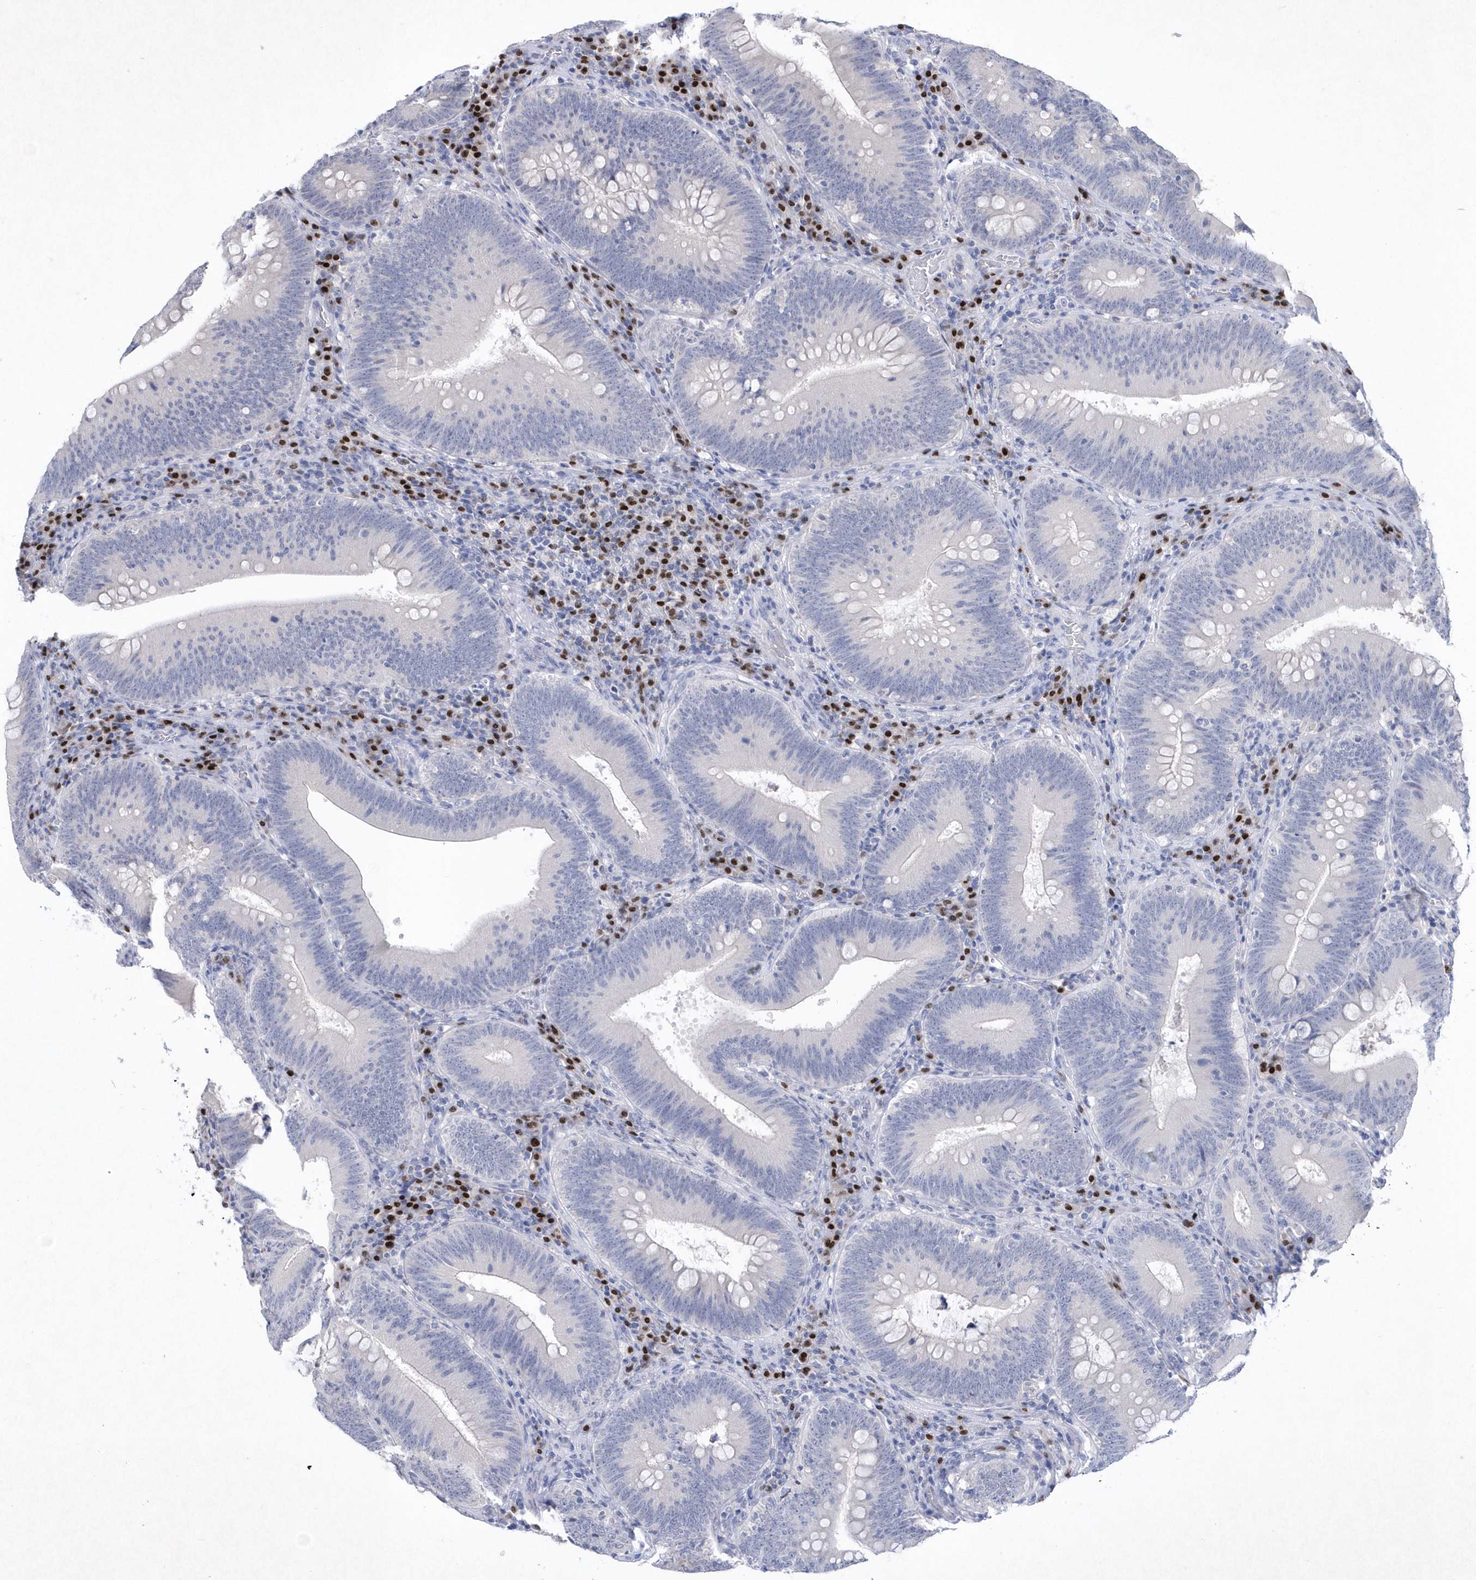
{"staining": {"intensity": "negative", "quantity": "none", "location": "none"}, "tissue": "colorectal cancer", "cell_type": "Tumor cells", "image_type": "cancer", "snomed": [{"axis": "morphology", "description": "Normal tissue, NOS"}, {"axis": "topography", "description": "Colon"}], "caption": "Immunohistochemistry (IHC) of human colorectal cancer exhibits no staining in tumor cells. (DAB (3,3'-diaminobenzidine) immunohistochemistry with hematoxylin counter stain).", "gene": "BHLHA15", "patient": {"sex": "female", "age": 82}}